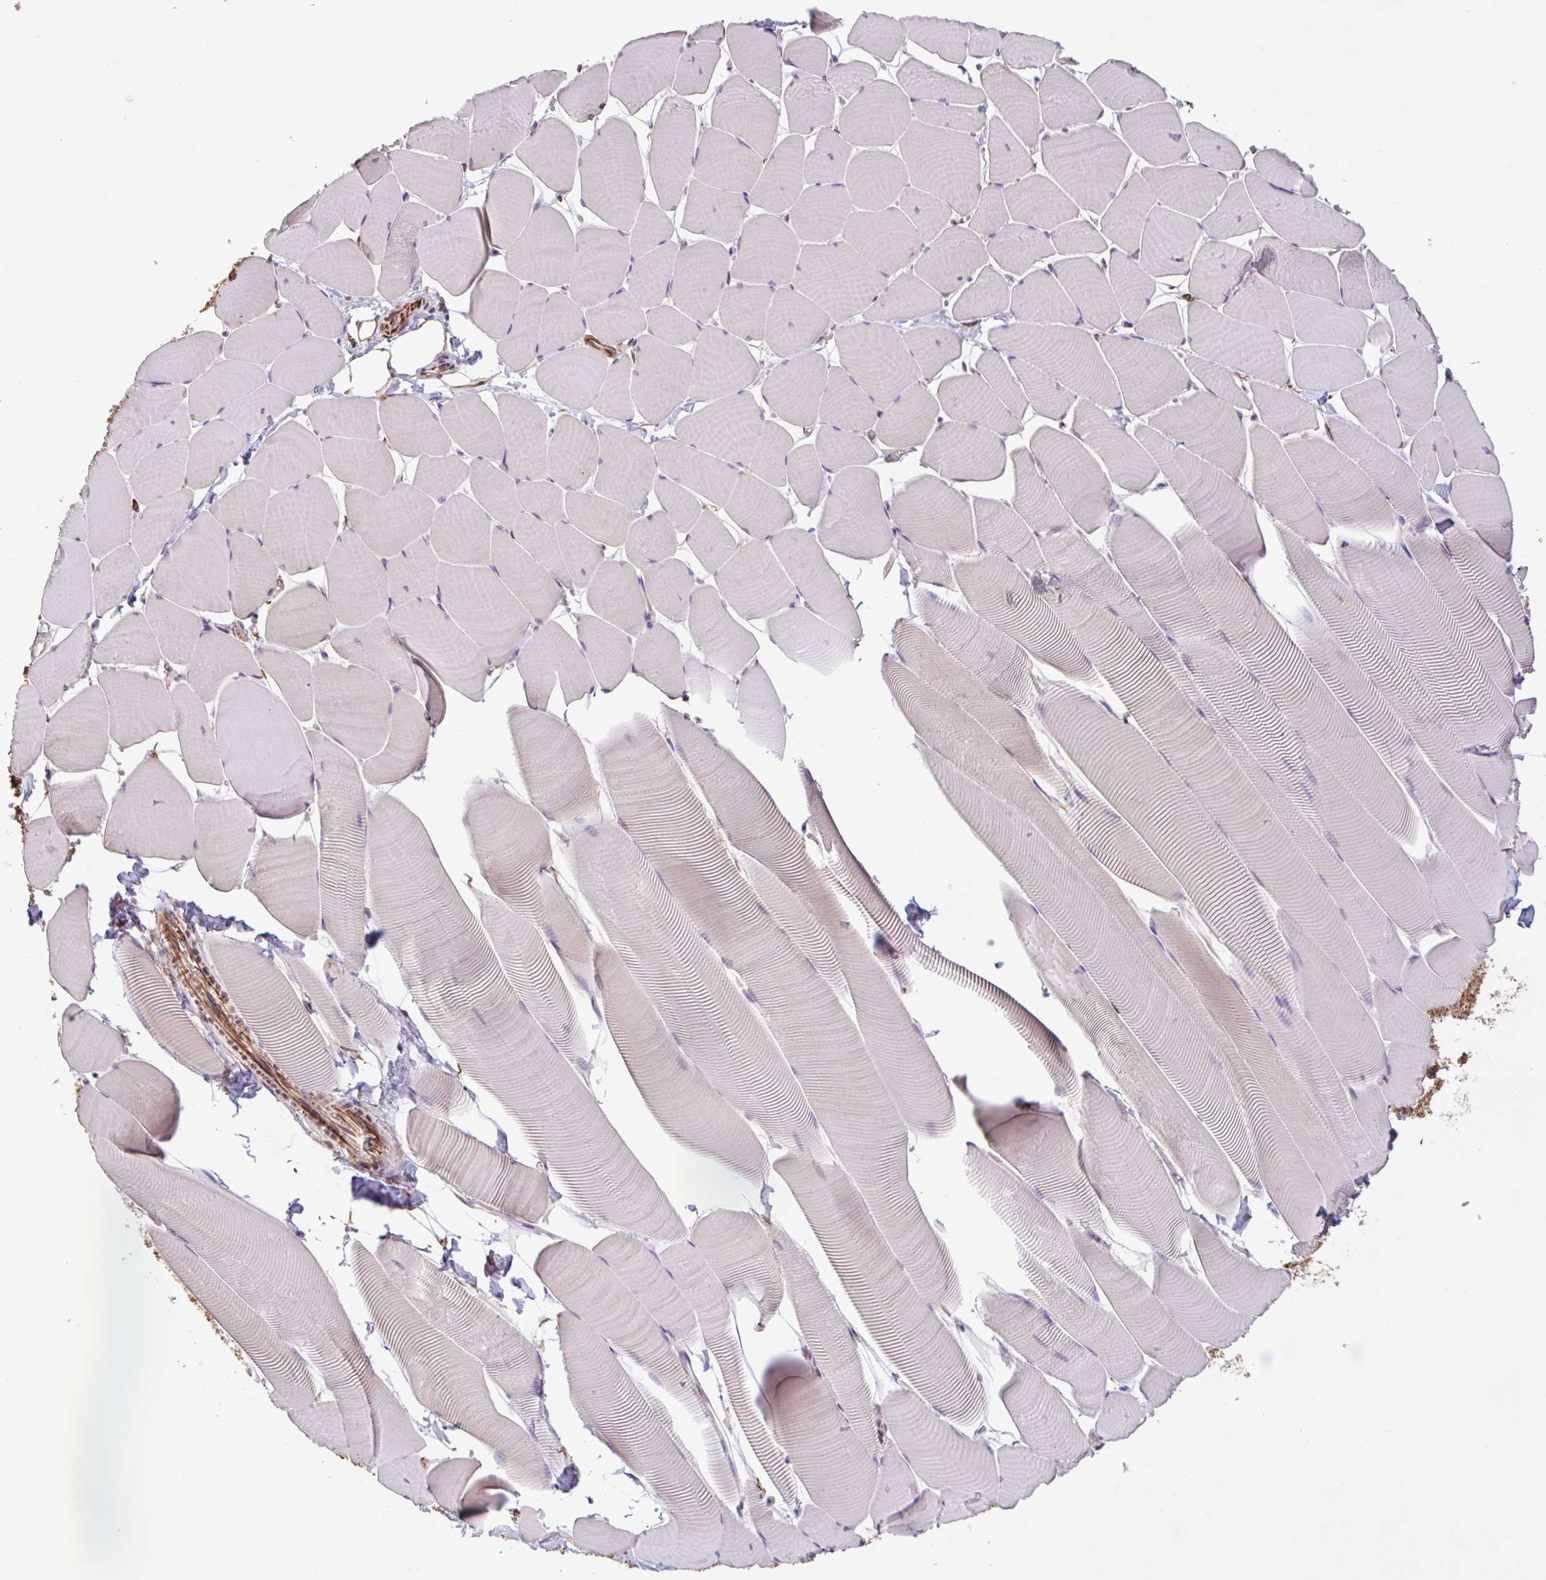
{"staining": {"intensity": "weak", "quantity": "25%-75%", "location": "cytoplasmic/membranous"}, "tissue": "skeletal muscle", "cell_type": "Myocytes", "image_type": "normal", "snomed": [{"axis": "morphology", "description": "Normal tissue, NOS"}, {"axis": "topography", "description": "Skeletal muscle"}], "caption": "Immunohistochemistry (IHC) histopathology image of unremarkable skeletal muscle stained for a protein (brown), which reveals low levels of weak cytoplasmic/membranous expression in approximately 25%-75% of myocytes.", "gene": "ZNF790", "patient": {"sex": "male", "age": 25}}